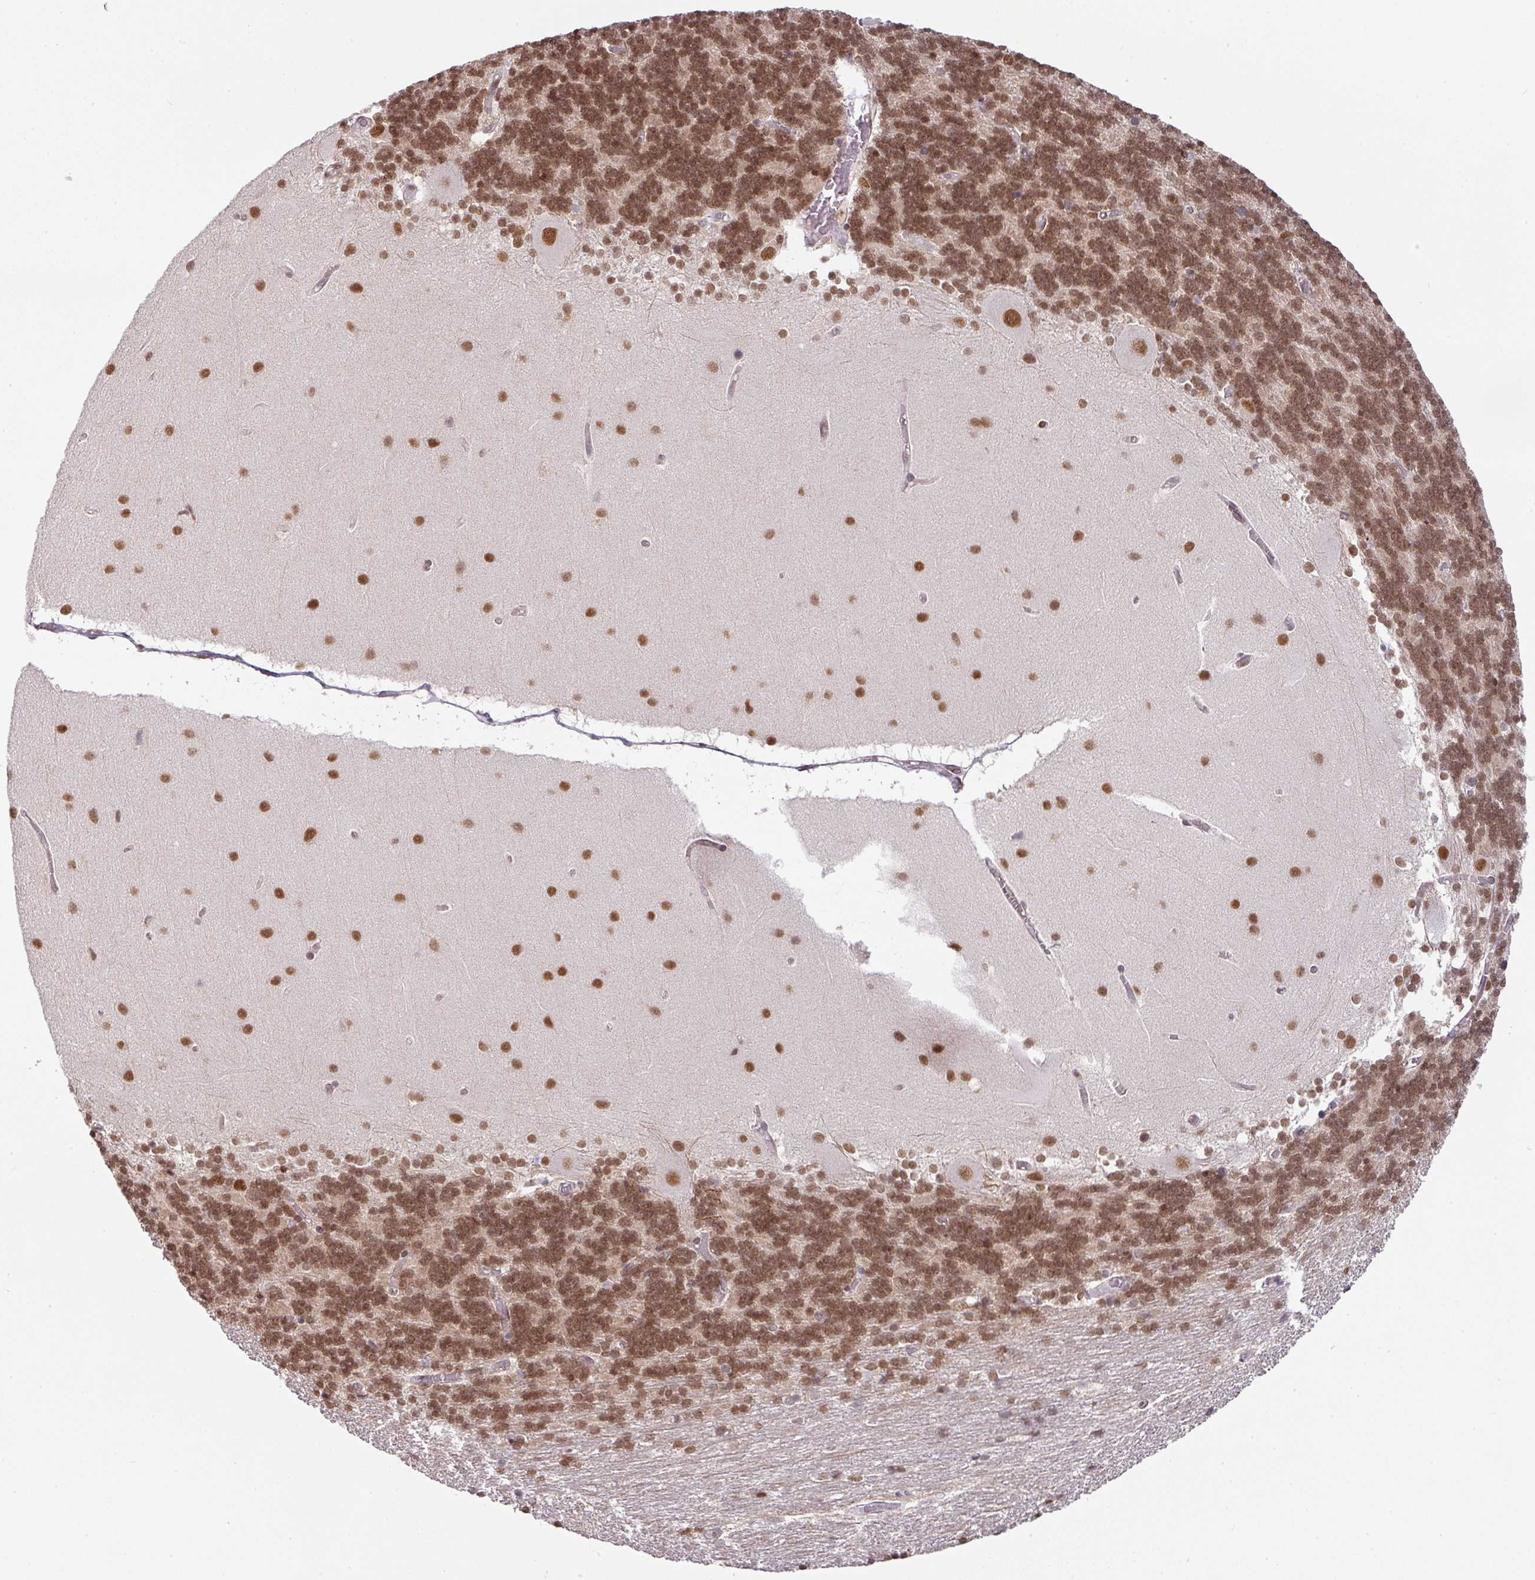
{"staining": {"intensity": "strong", "quantity": ">75%", "location": "nuclear"}, "tissue": "cerebellum", "cell_type": "Cells in granular layer", "image_type": "normal", "snomed": [{"axis": "morphology", "description": "Normal tissue, NOS"}, {"axis": "topography", "description": "Cerebellum"}], "caption": "Immunohistochemistry staining of normal cerebellum, which reveals high levels of strong nuclear positivity in about >75% of cells in granular layer indicating strong nuclear protein positivity. The staining was performed using DAB (brown) for protein detection and nuclei were counterstained in hematoxylin (blue).", "gene": "NCOA5", "patient": {"sex": "female", "age": 54}}